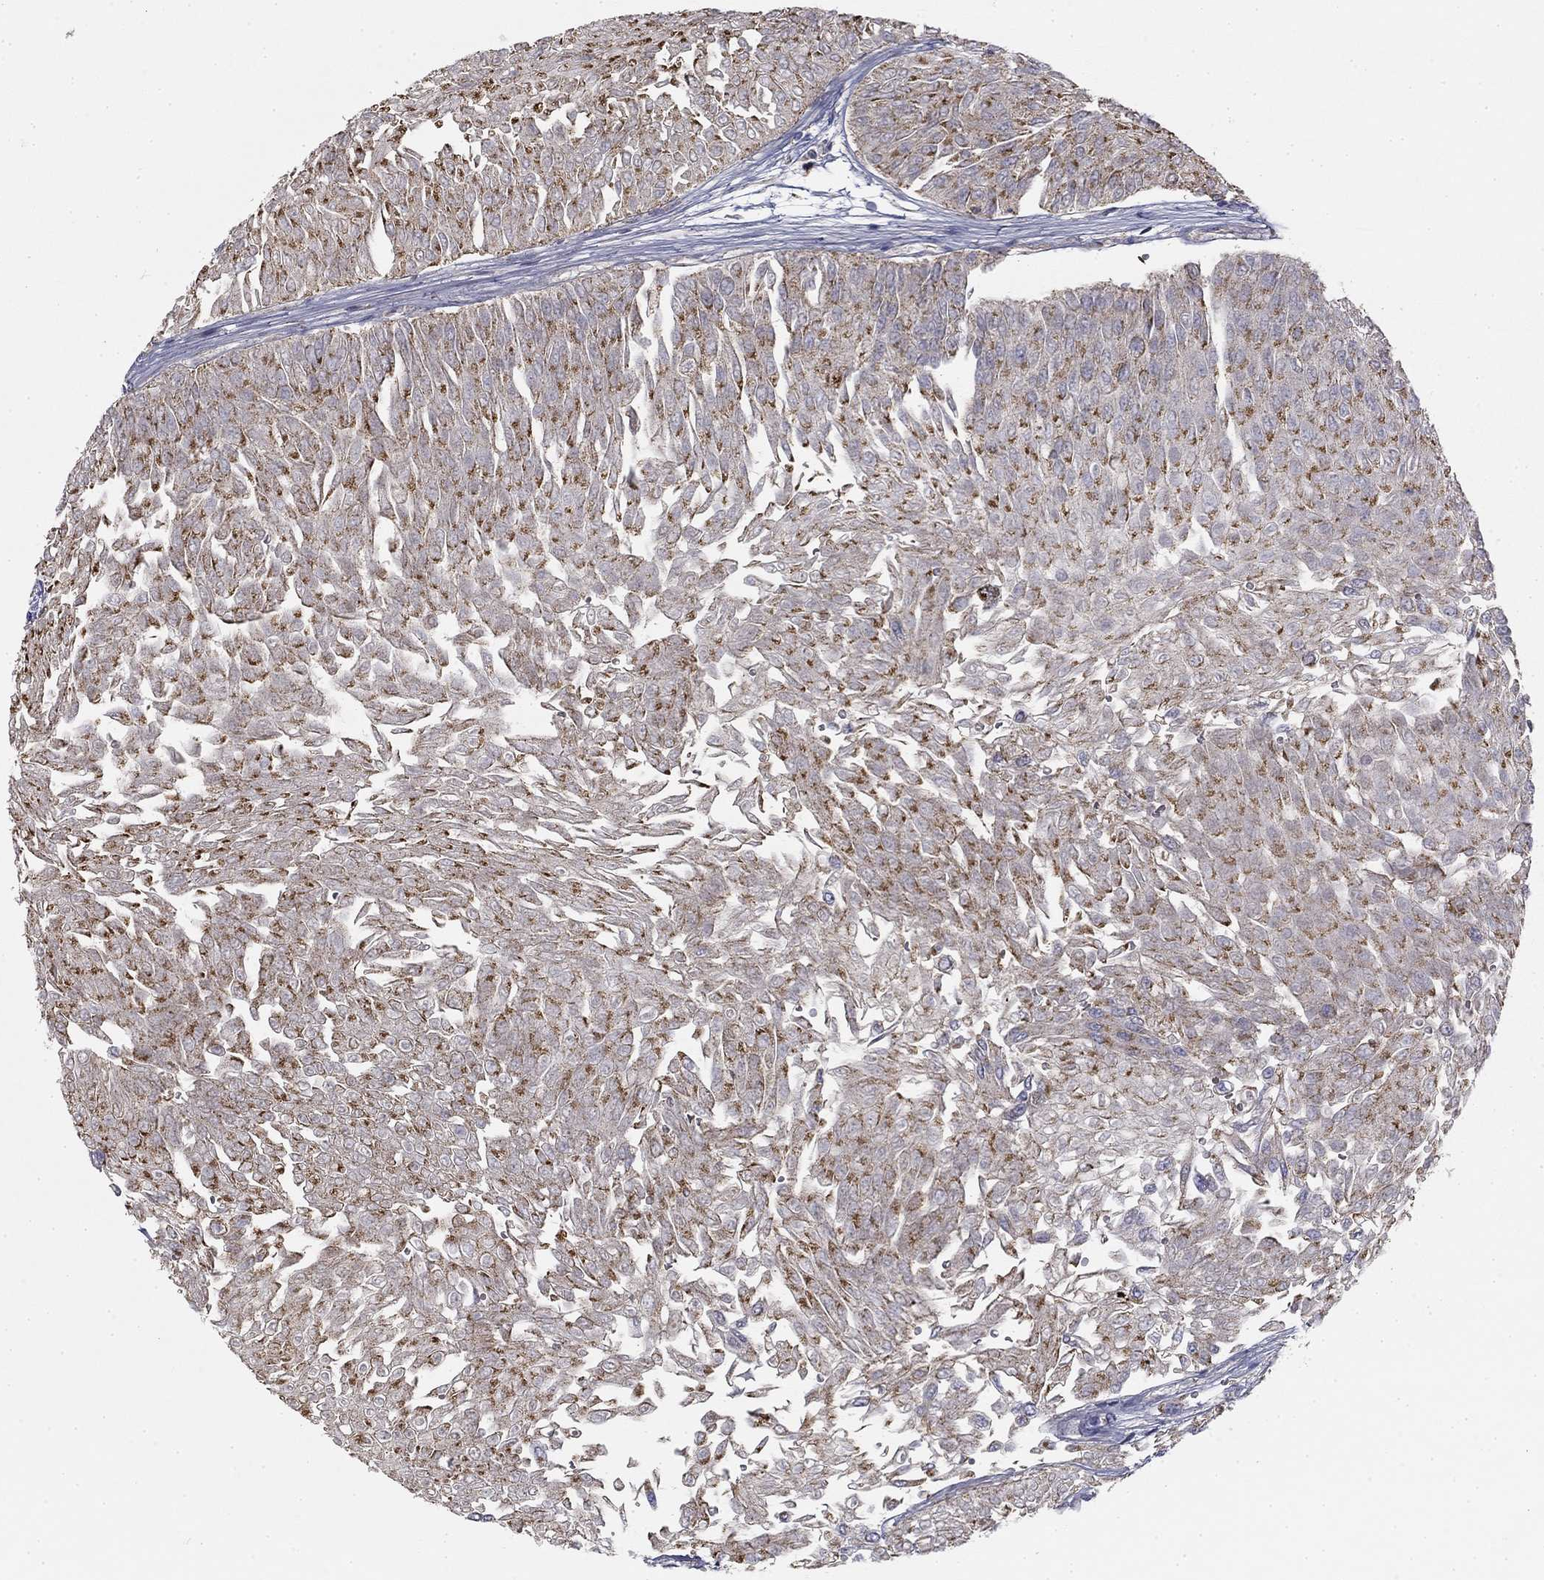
{"staining": {"intensity": "moderate", "quantity": "25%-75%", "location": "cytoplasmic/membranous"}, "tissue": "urothelial cancer", "cell_type": "Tumor cells", "image_type": "cancer", "snomed": [{"axis": "morphology", "description": "Urothelial carcinoma, Low grade"}, {"axis": "topography", "description": "Urinary bladder"}], "caption": "This is a photomicrograph of immunohistochemistry (IHC) staining of urothelial cancer, which shows moderate positivity in the cytoplasmic/membranous of tumor cells.", "gene": "SLC2A9", "patient": {"sex": "male", "age": 67}}